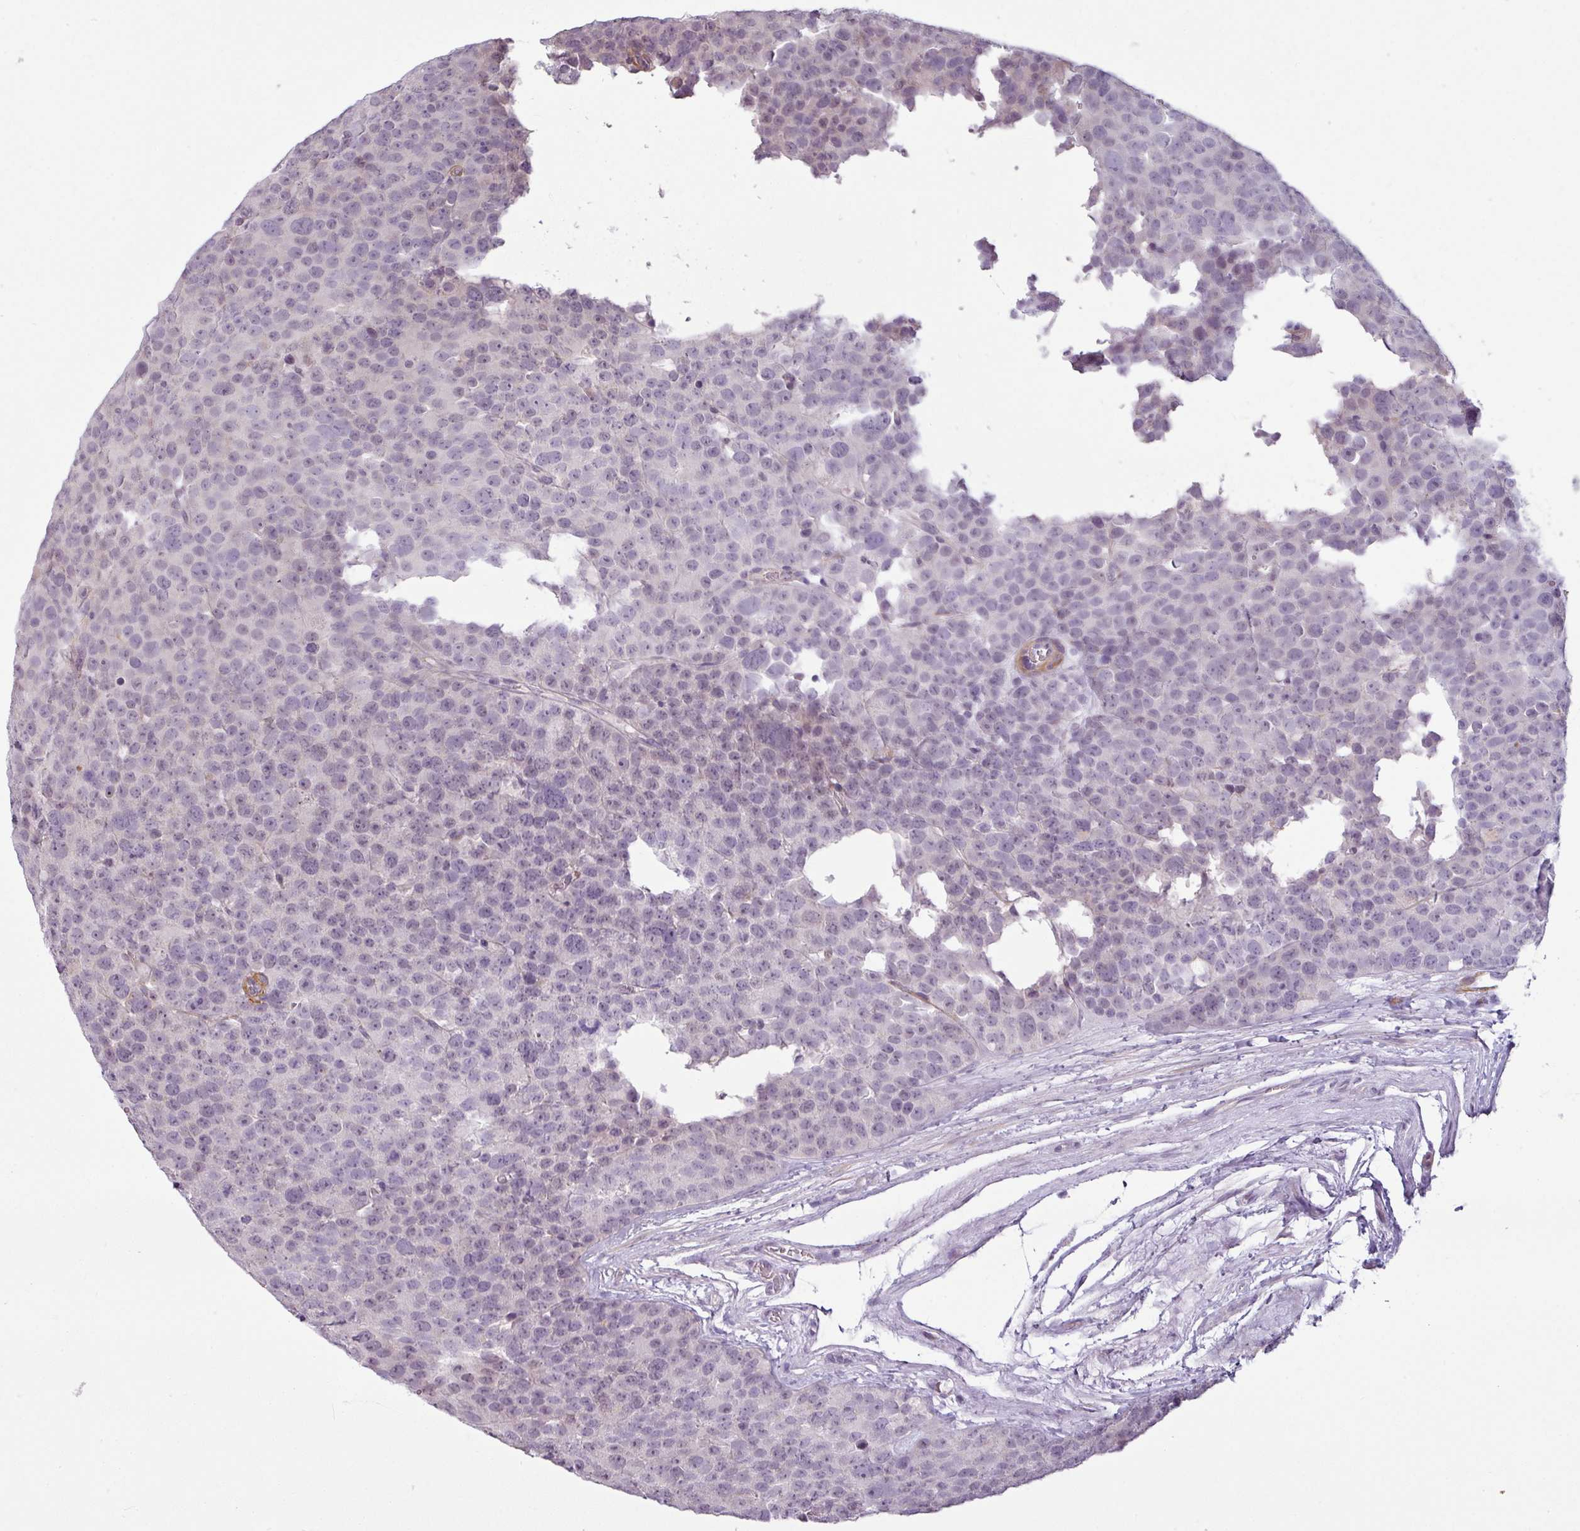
{"staining": {"intensity": "weak", "quantity": "<25%", "location": "cytoplasmic/membranous,nuclear"}, "tissue": "testis cancer", "cell_type": "Tumor cells", "image_type": "cancer", "snomed": [{"axis": "morphology", "description": "Seminoma, NOS"}, {"axis": "topography", "description": "Testis"}], "caption": "This is an immunohistochemistry (IHC) photomicrograph of testis cancer. There is no staining in tumor cells.", "gene": "OR52D1", "patient": {"sex": "male", "age": 71}}